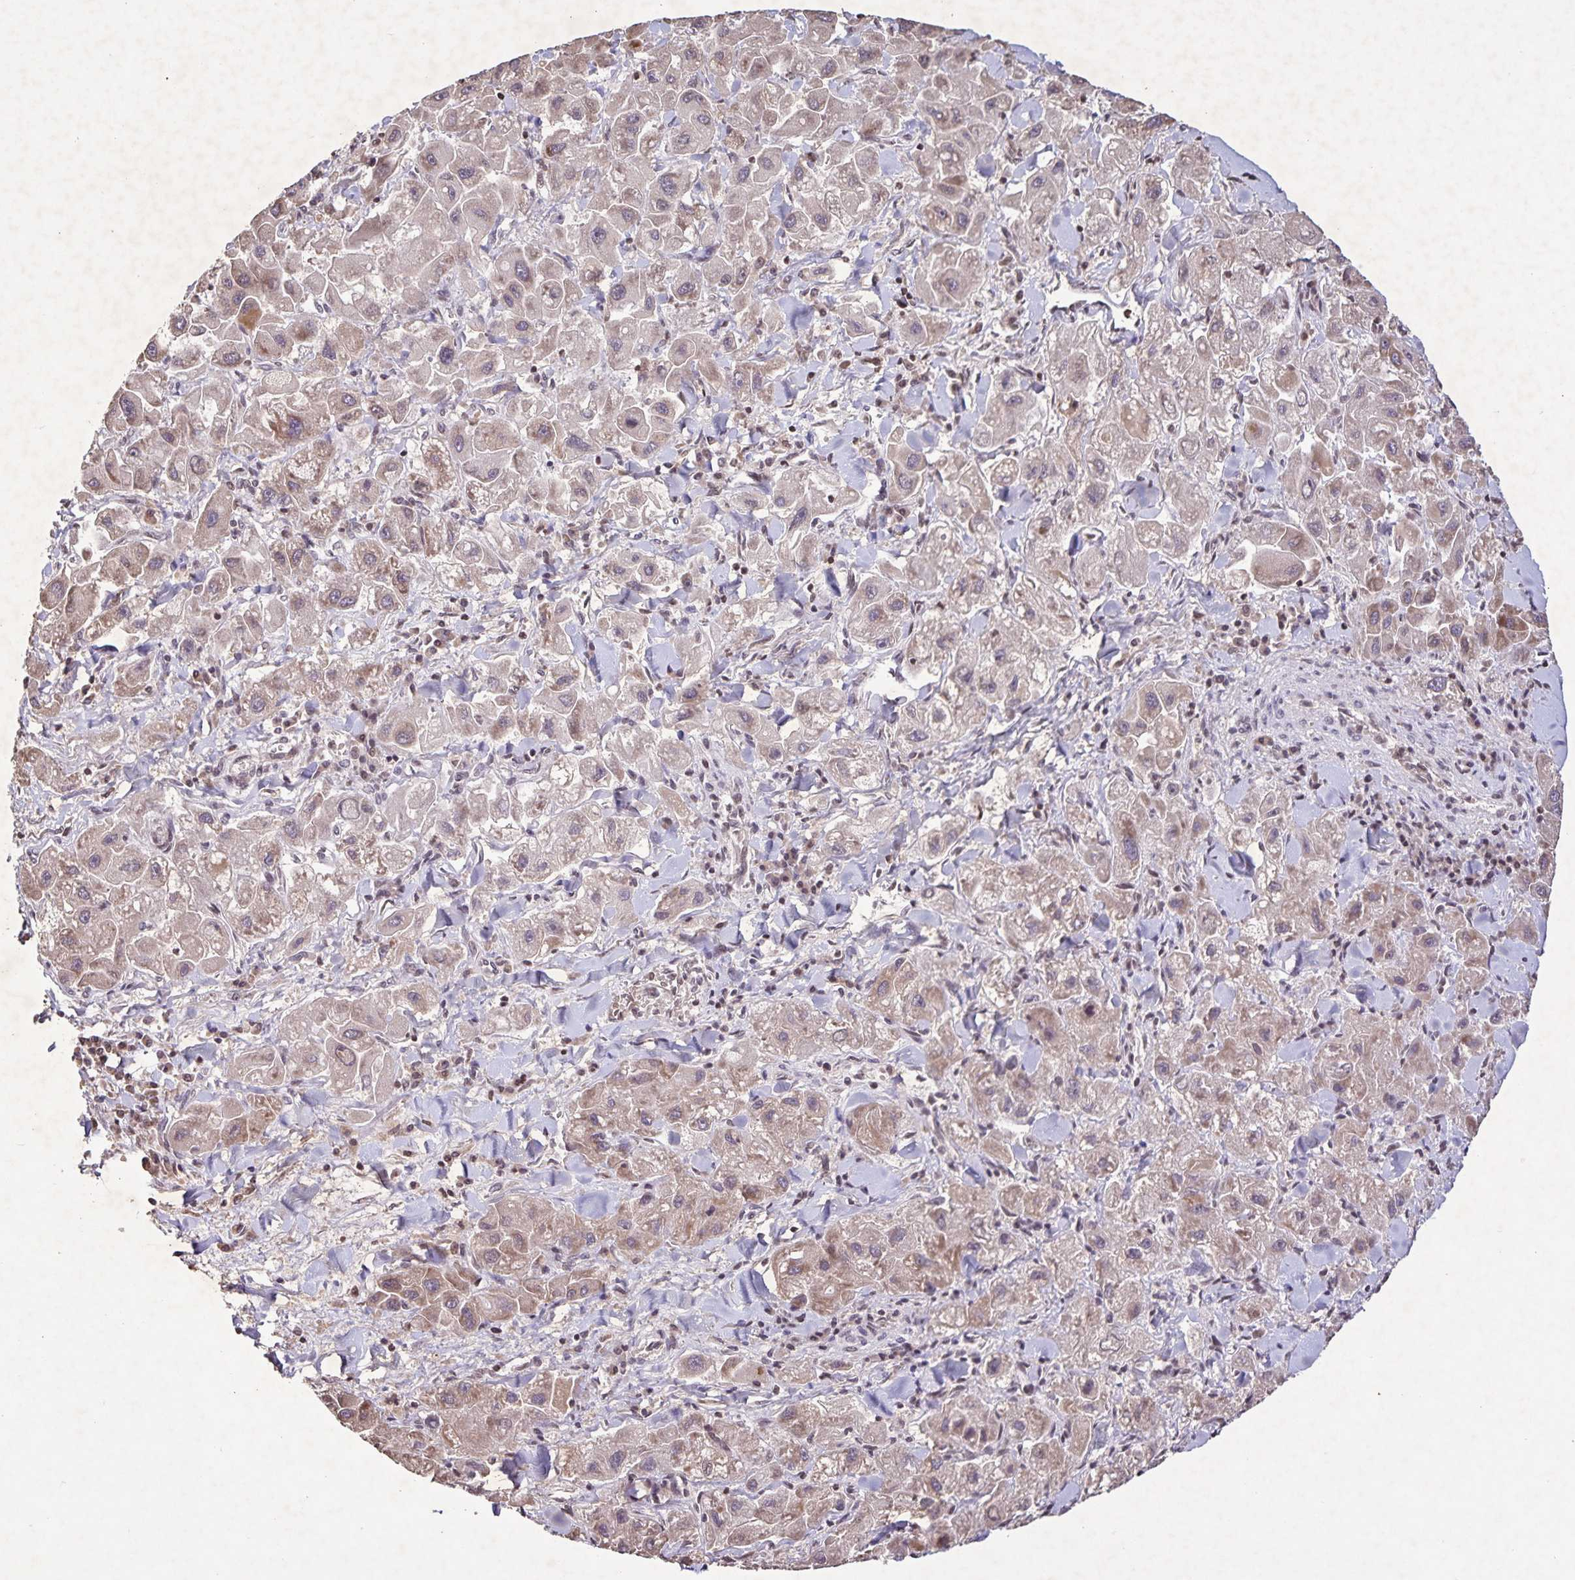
{"staining": {"intensity": "weak", "quantity": "25%-75%", "location": "cytoplasmic/membranous,nuclear"}, "tissue": "liver cancer", "cell_type": "Tumor cells", "image_type": "cancer", "snomed": [{"axis": "morphology", "description": "Carcinoma, Hepatocellular, NOS"}, {"axis": "topography", "description": "Liver"}], "caption": "Protein staining of liver cancer (hepatocellular carcinoma) tissue demonstrates weak cytoplasmic/membranous and nuclear expression in about 25%-75% of tumor cells. (IHC, brightfield microscopy, high magnification).", "gene": "GDF2", "patient": {"sex": "male", "age": 24}}